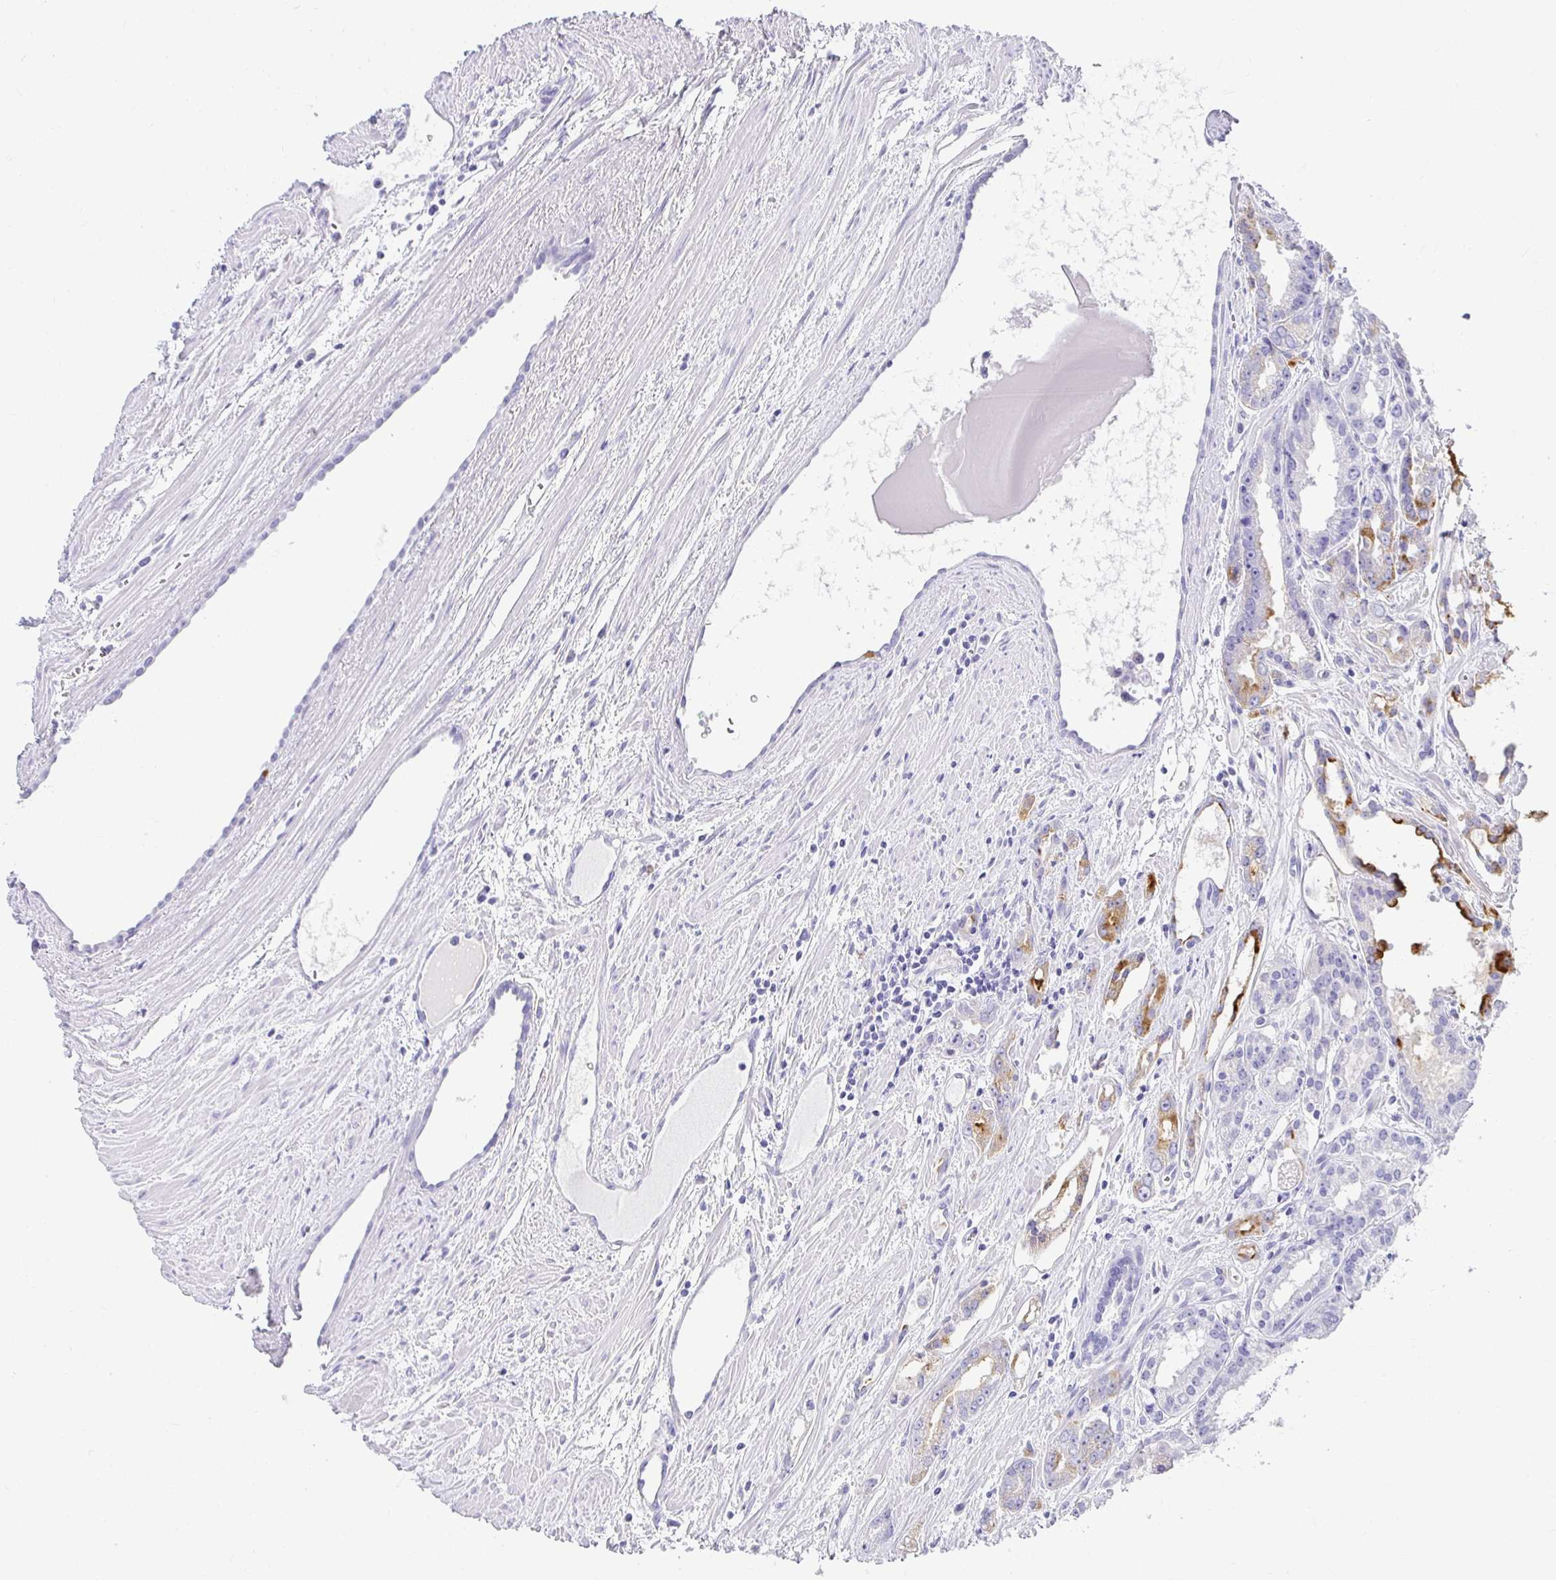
{"staining": {"intensity": "moderate", "quantity": "<25%", "location": "cytoplasmic/membranous"}, "tissue": "prostate cancer", "cell_type": "Tumor cells", "image_type": "cancer", "snomed": [{"axis": "morphology", "description": "Adenocarcinoma, High grade"}, {"axis": "topography", "description": "Prostate"}], "caption": "Brown immunohistochemical staining in prostate cancer (adenocarcinoma (high-grade)) shows moderate cytoplasmic/membranous positivity in about <25% of tumor cells.", "gene": "CHAT", "patient": {"sex": "male", "age": 68}}